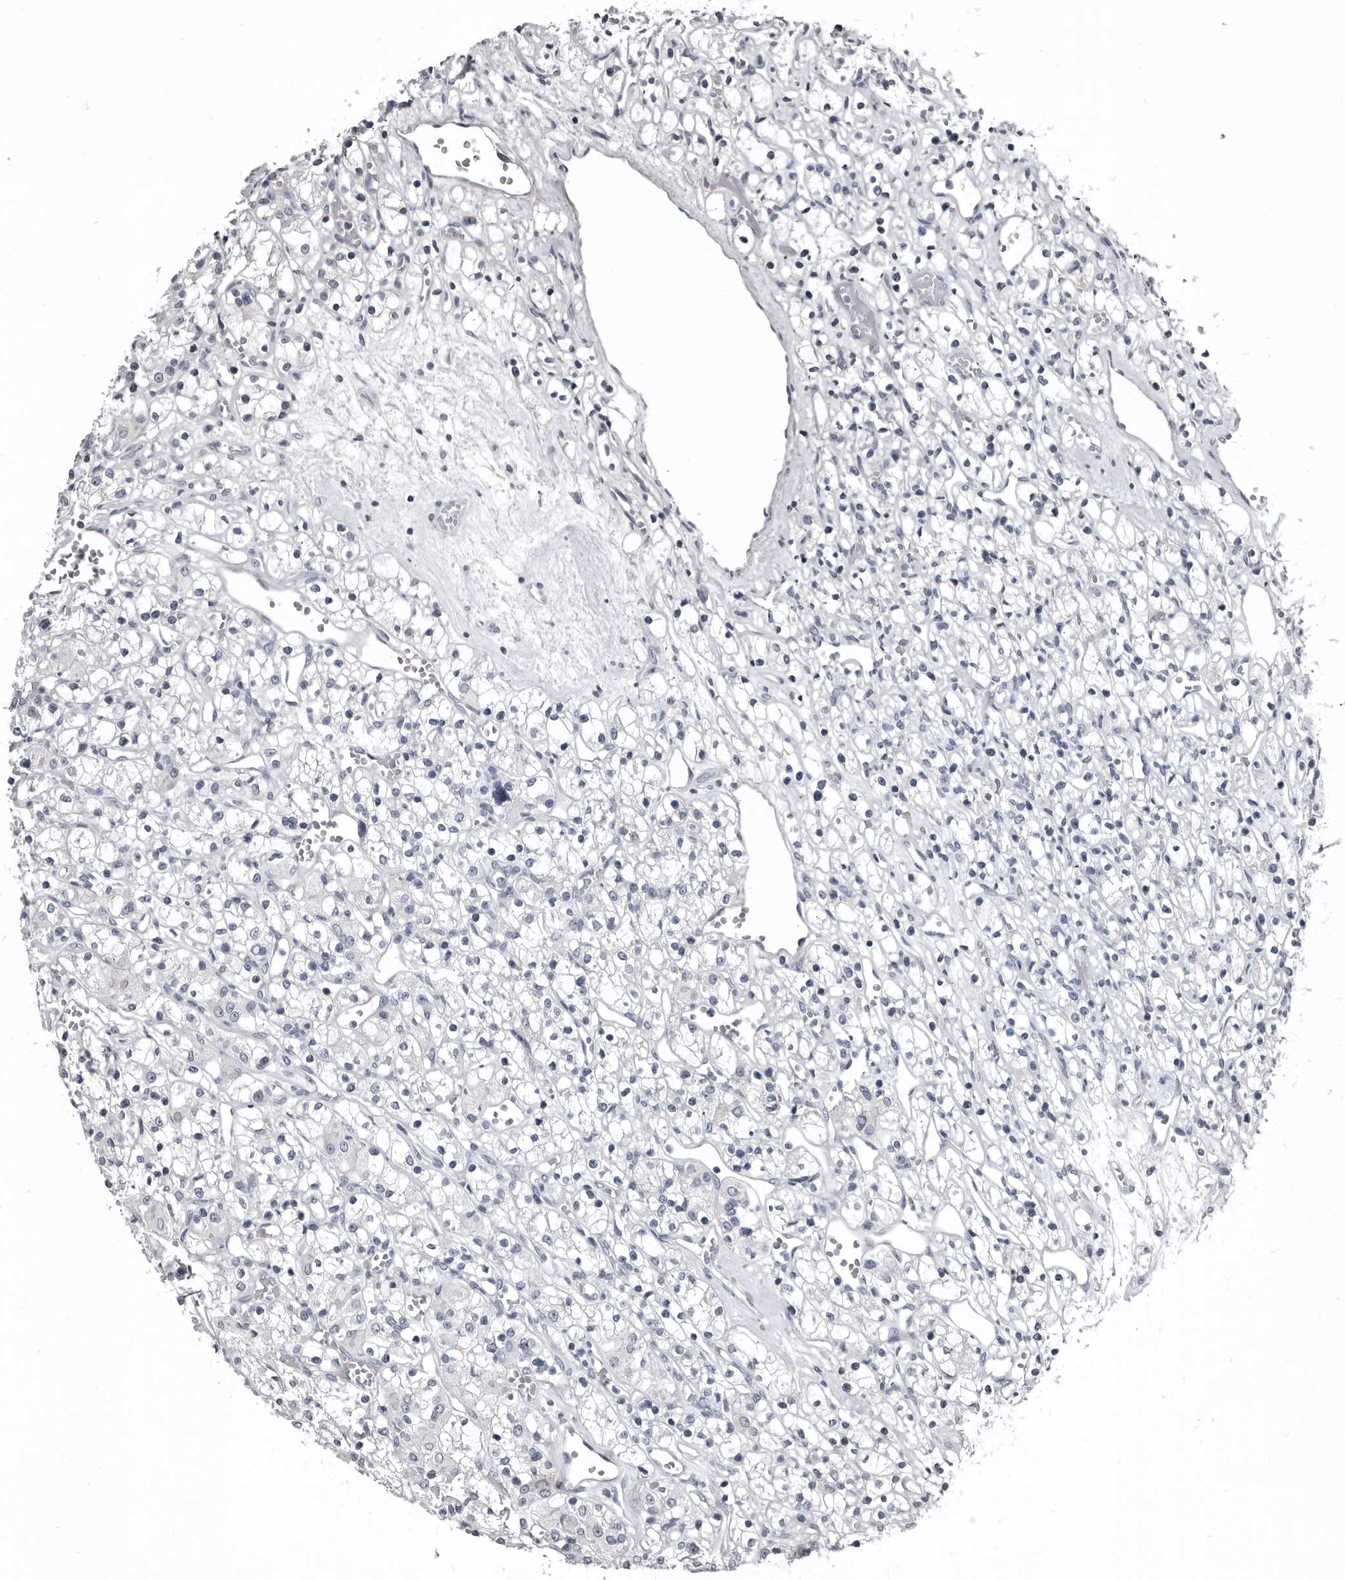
{"staining": {"intensity": "negative", "quantity": "none", "location": "none"}, "tissue": "renal cancer", "cell_type": "Tumor cells", "image_type": "cancer", "snomed": [{"axis": "morphology", "description": "Adenocarcinoma, NOS"}, {"axis": "topography", "description": "Kidney"}], "caption": "The IHC image has no significant positivity in tumor cells of renal cancer (adenocarcinoma) tissue. (IHC, brightfield microscopy, high magnification).", "gene": "GREB1", "patient": {"sex": "female", "age": 59}}